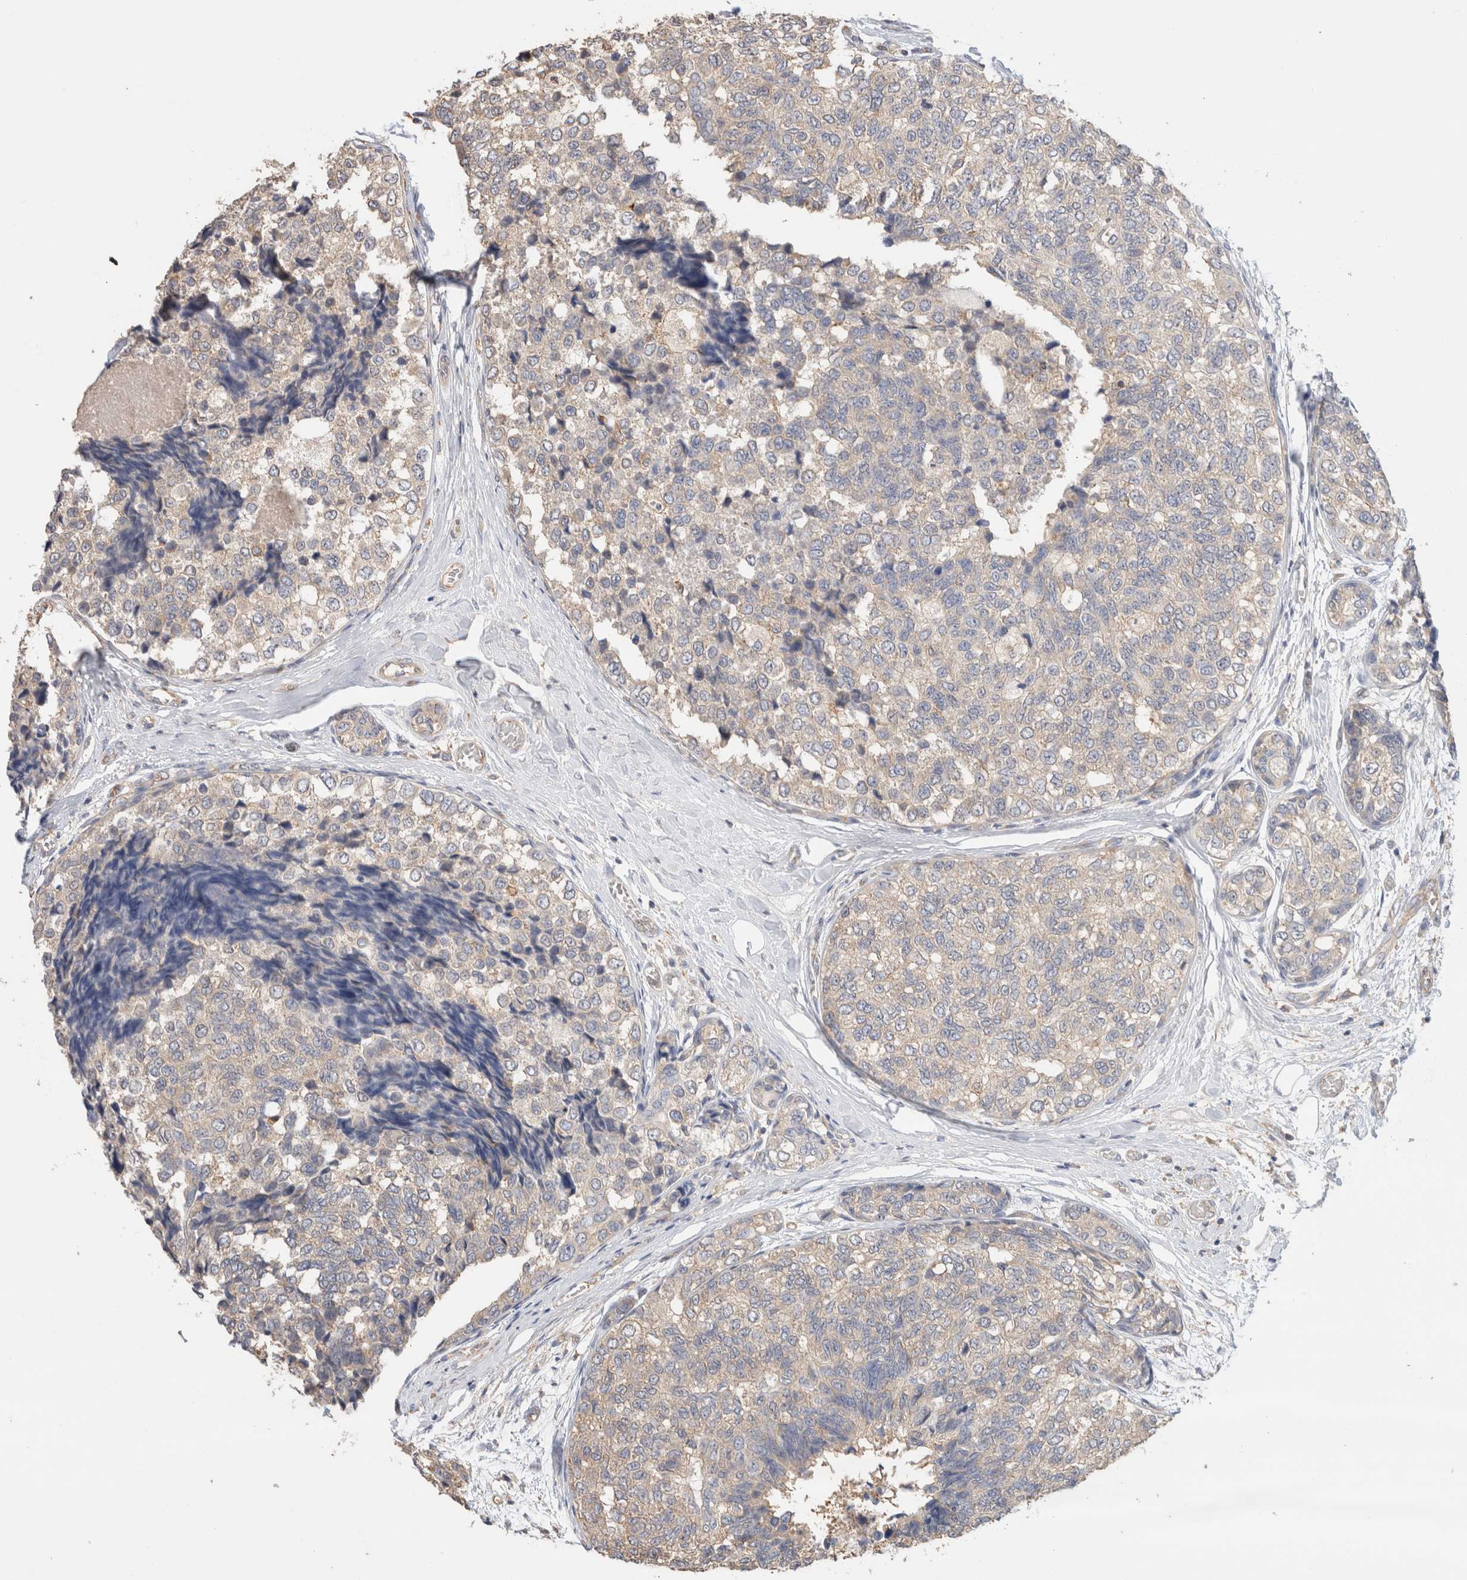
{"staining": {"intensity": "weak", "quantity": "<25%", "location": "cytoplasmic/membranous"}, "tissue": "breast cancer", "cell_type": "Tumor cells", "image_type": "cancer", "snomed": [{"axis": "morphology", "description": "Normal tissue, NOS"}, {"axis": "morphology", "description": "Duct carcinoma"}, {"axis": "topography", "description": "Breast"}], "caption": "IHC of intraductal carcinoma (breast) shows no expression in tumor cells.", "gene": "CFAP418", "patient": {"sex": "female", "age": 43}}